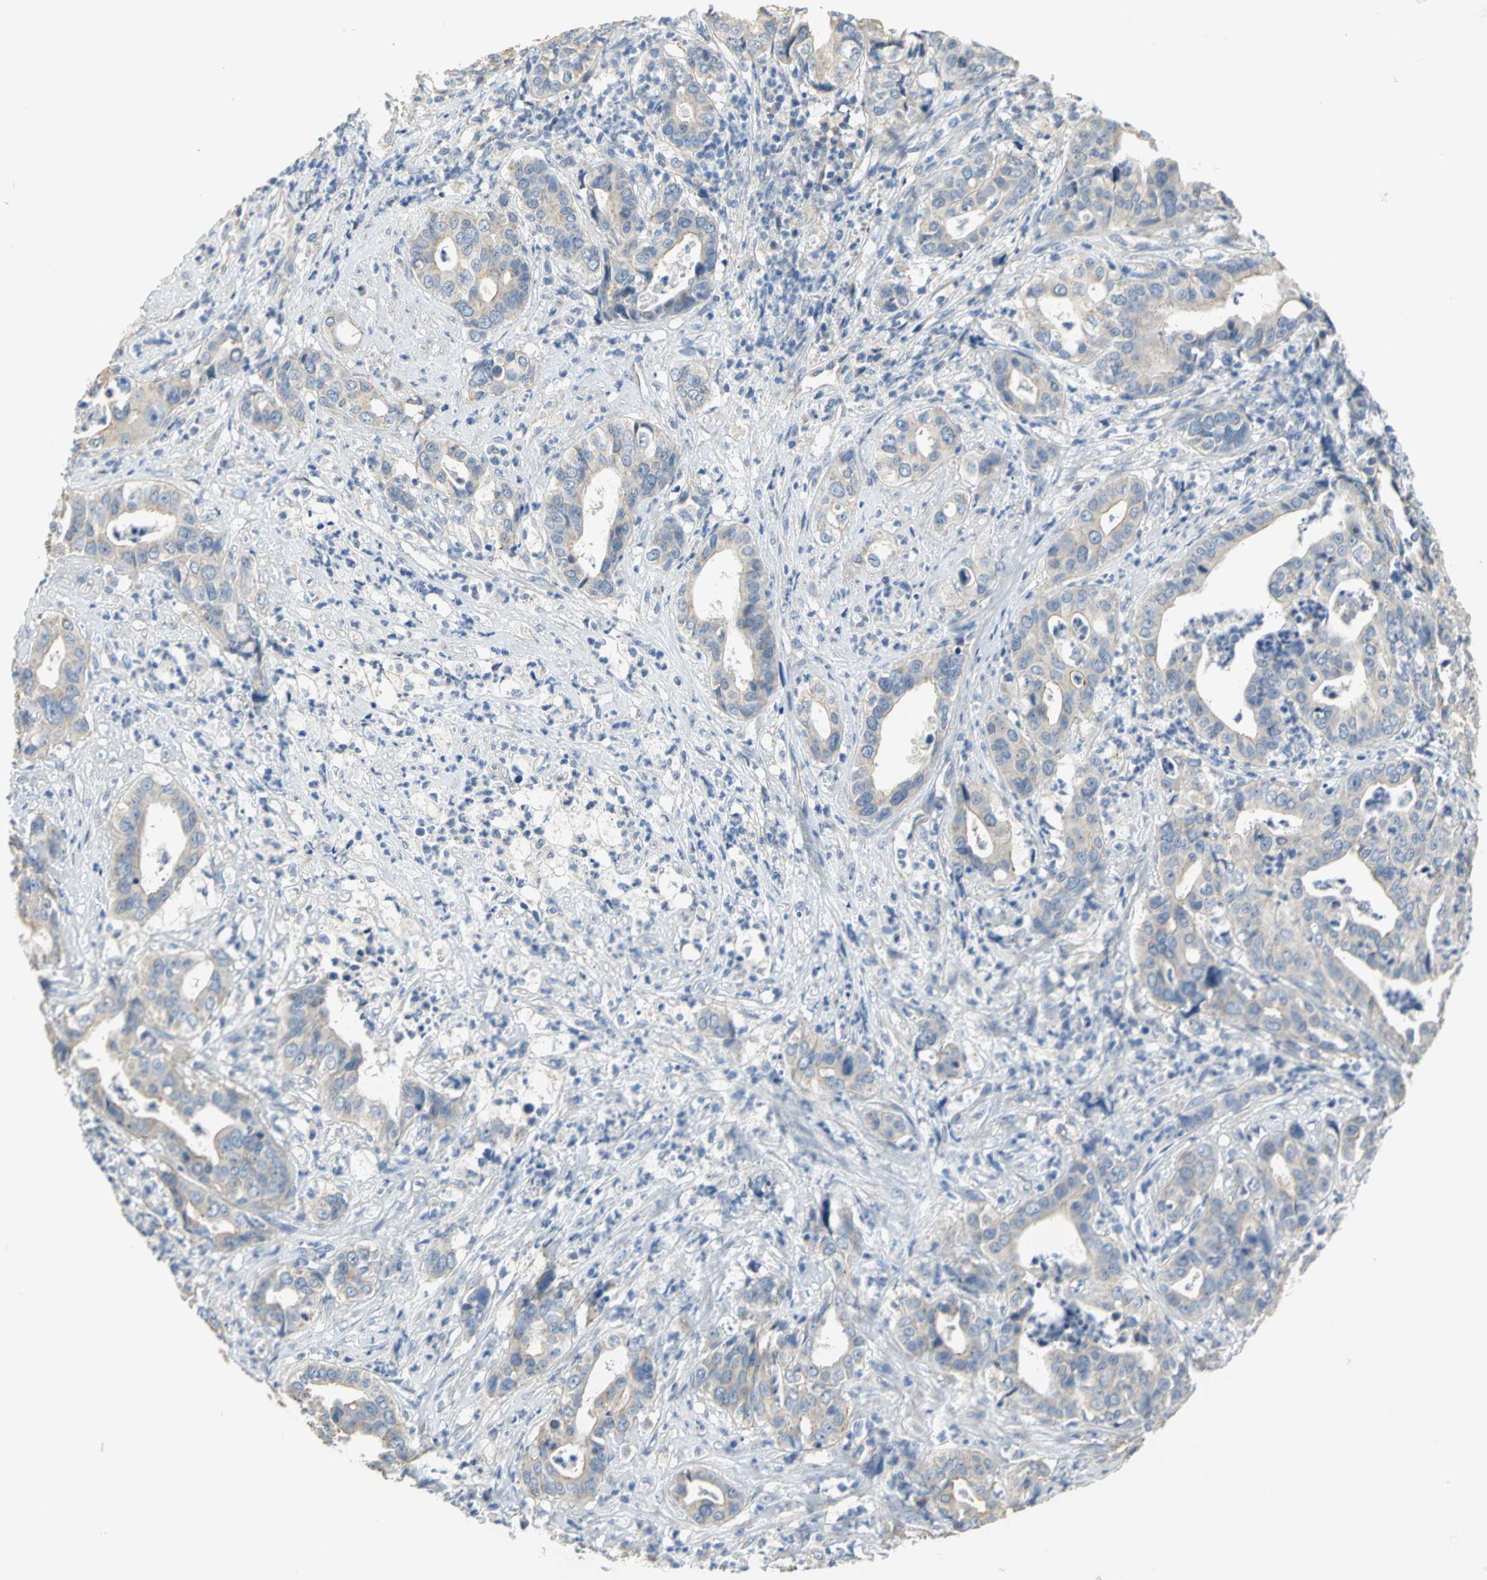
{"staining": {"intensity": "weak", "quantity": "25%-75%", "location": "cytoplasmic/membranous"}, "tissue": "liver cancer", "cell_type": "Tumor cells", "image_type": "cancer", "snomed": [{"axis": "morphology", "description": "Cholangiocarcinoma"}, {"axis": "topography", "description": "Liver"}], "caption": "Immunohistochemistry (IHC) micrograph of neoplastic tissue: liver cancer stained using immunohistochemistry displays low levels of weak protein expression localized specifically in the cytoplasmic/membranous of tumor cells, appearing as a cytoplasmic/membranous brown color.", "gene": "HTR1F", "patient": {"sex": "female", "age": 61}}